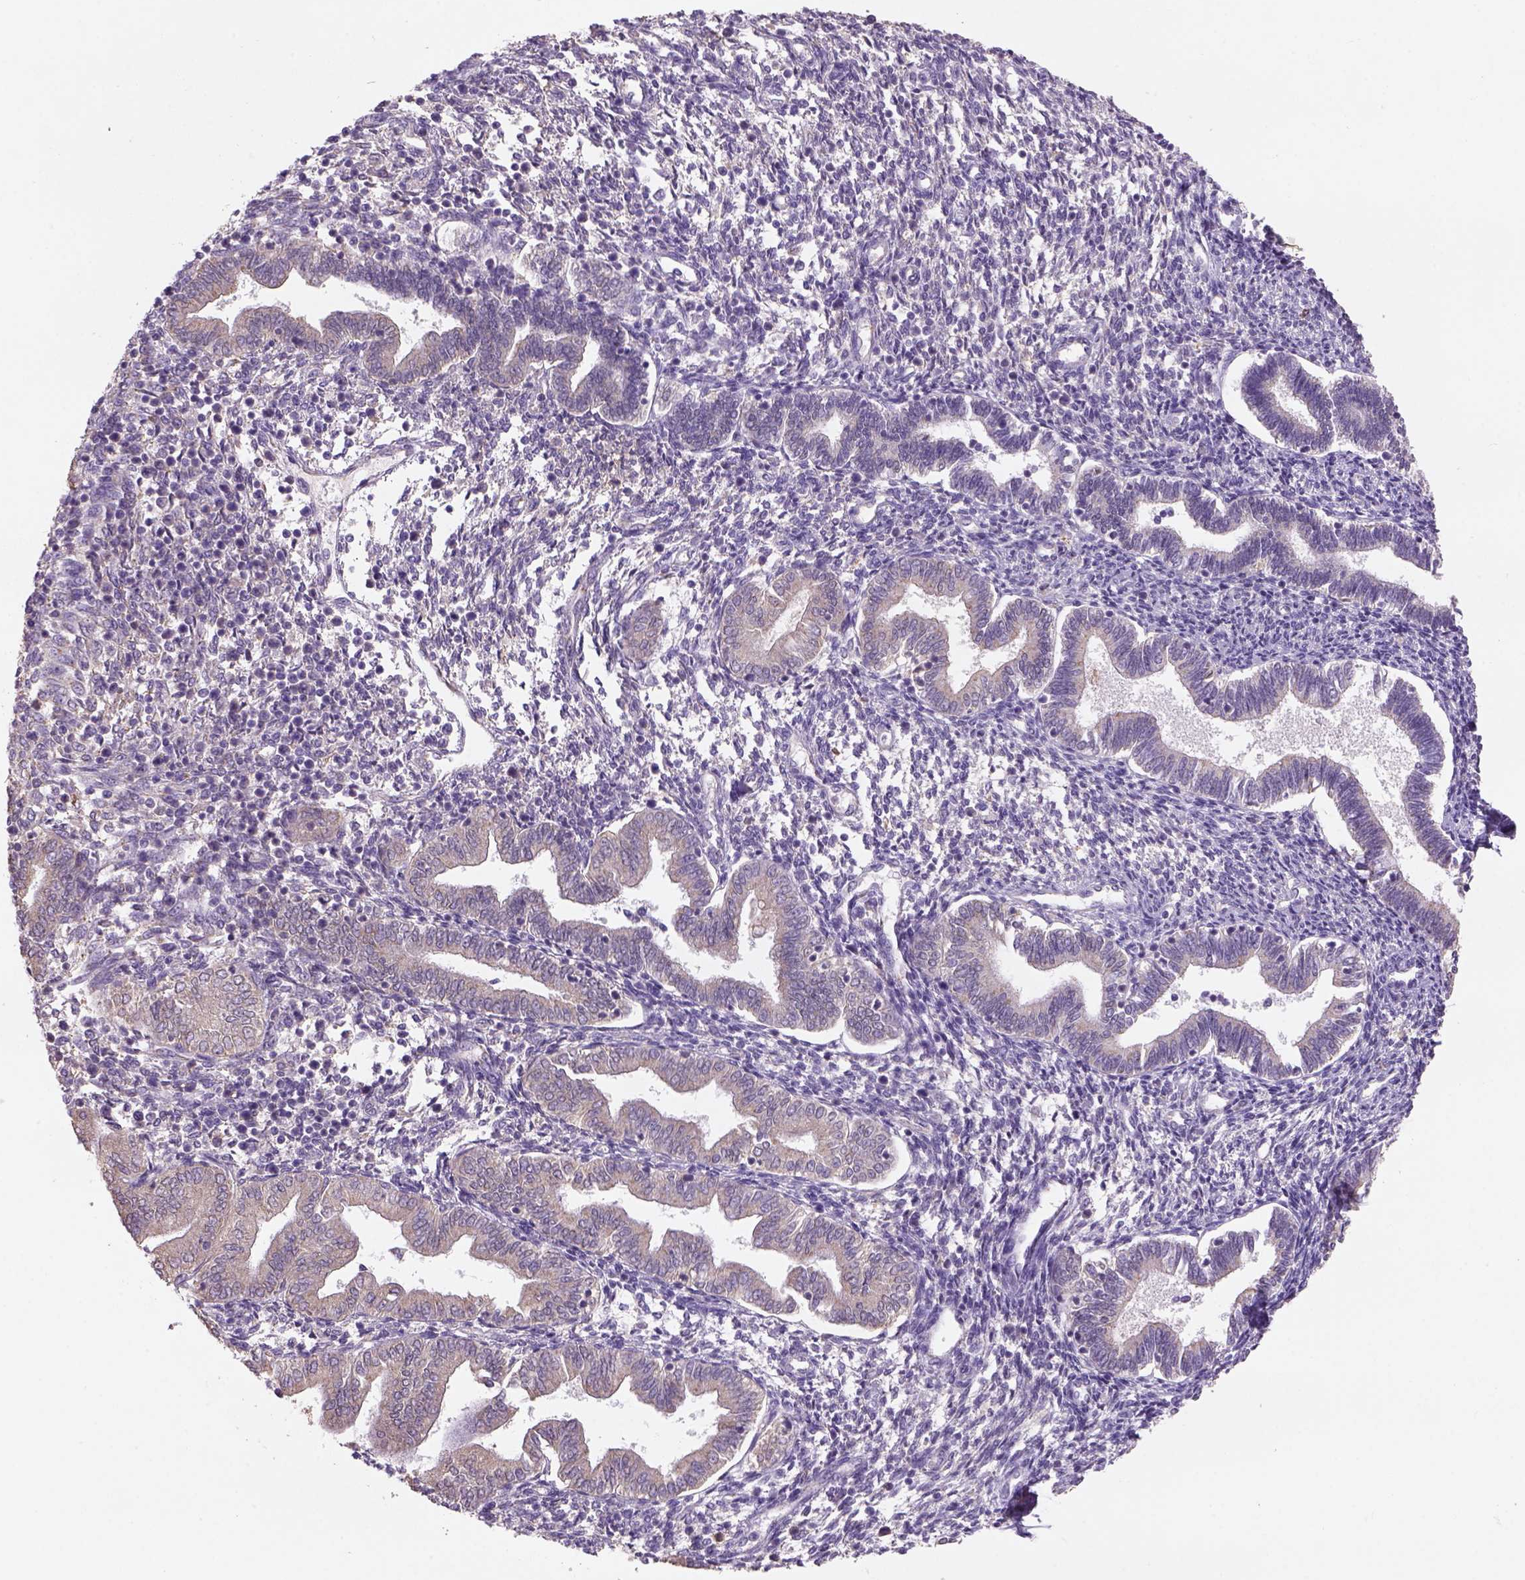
{"staining": {"intensity": "negative", "quantity": "none", "location": "none"}, "tissue": "endometrium", "cell_type": "Cells in endometrial stroma", "image_type": "normal", "snomed": [{"axis": "morphology", "description": "Normal tissue, NOS"}, {"axis": "topography", "description": "Endometrium"}], "caption": "Cells in endometrial stroma are negative for brown protein staining in normal endometrium. (IHC, brightfield microscopy, high magnification).", "gene": "NAALAD2", "patient": {"sex": "female", "age": 42}}